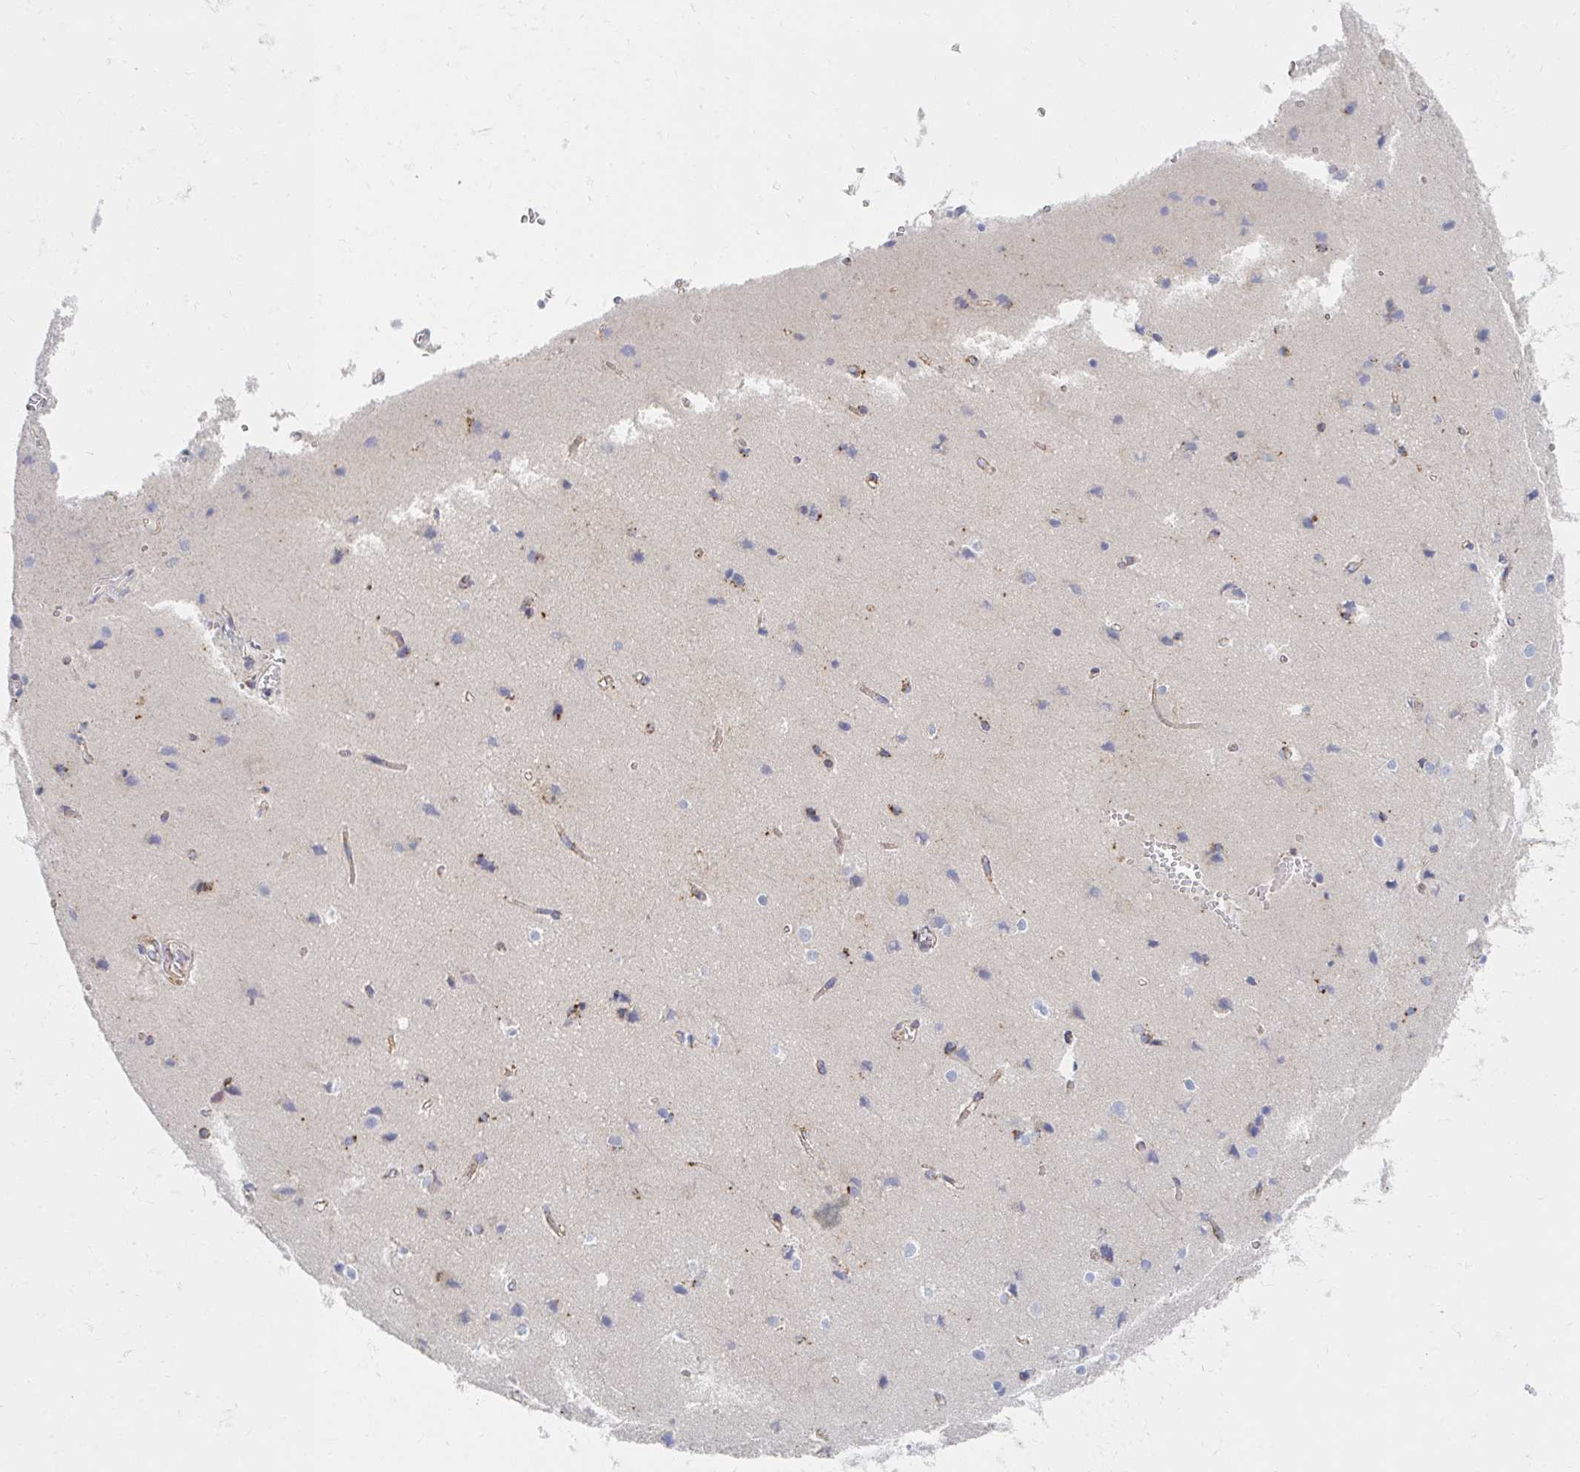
{"staining": {"intensity": "negative", "quantity": "none", "location": "none"}, "tissue": "cerebral cortex", "cell_type": "Endothelial cells", "image_type": "normal", "snomed": [{"axis": "morphology", "description": "Normal tissue, NOS"}, {"axis": "topography", "description": "Cerebral cortex"}], "caption": "Immunohistochemistry (IHC) image of unremarkable cerebral cortex: human cerebral cortex stained with DAB demonstrates no significant protein expression in endothelial cells.", "gene": "MAVS", "patient": {"sex": "male", "age": 37}}